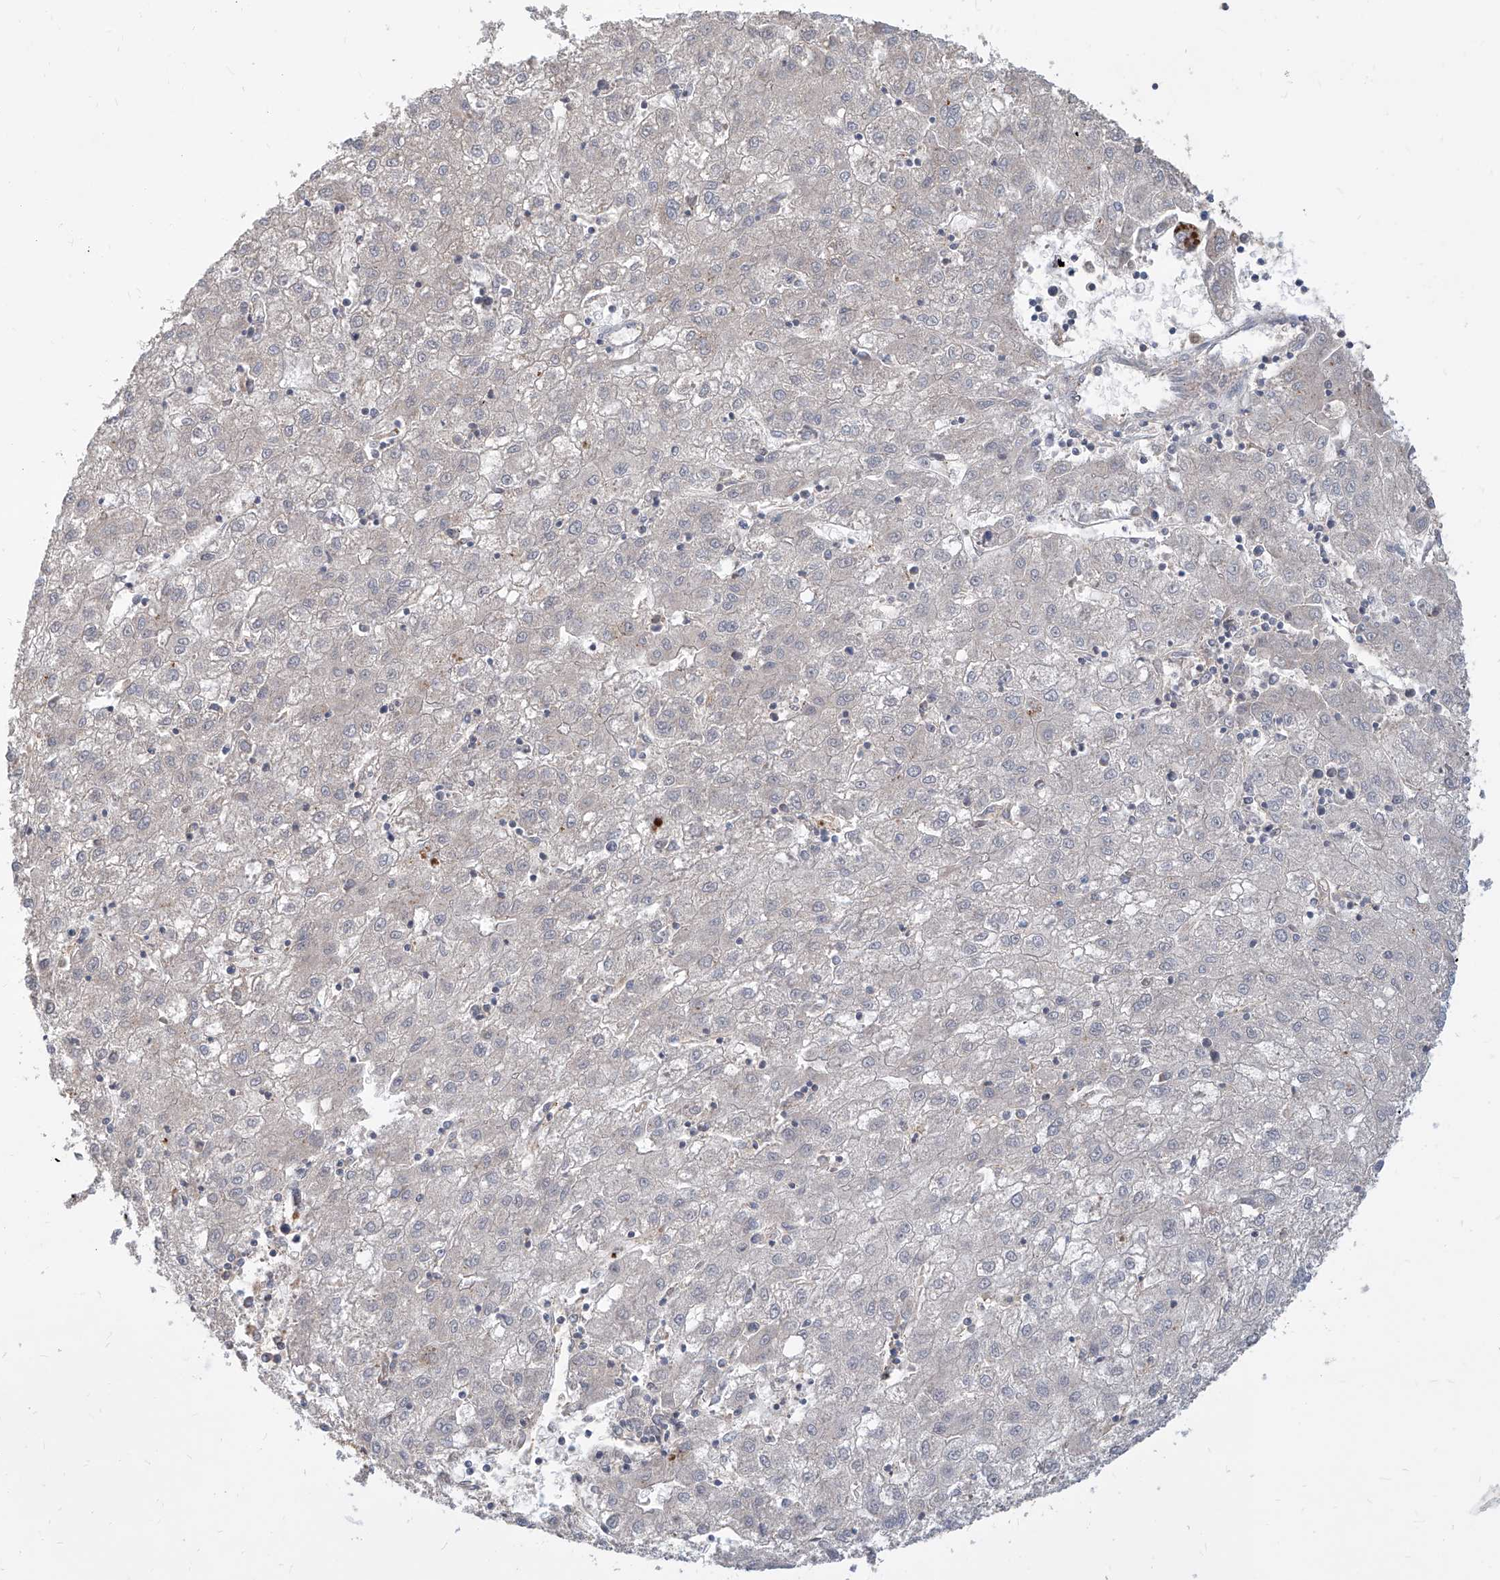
{"staining": {"intensity": "negative", "quantity": "none", "location": "none"}, "tissue": "liver cancer", "cell_type": "Tumor cells", "image_type": "cancer", "snomed": [{"axis": "morphology", "description": "Carcinoma, Hepatocellular, NOS"}, {"axis": "topography", "description": "Liver"}], "caption": "Hepatocellular carcinoma (liver) was stained to show a protein in brown. There is no significant staining in tumor cells. Nuclei are stained in blue.", "gene": "MAGED2", "patient": {"sex": "male", "age": 72}}